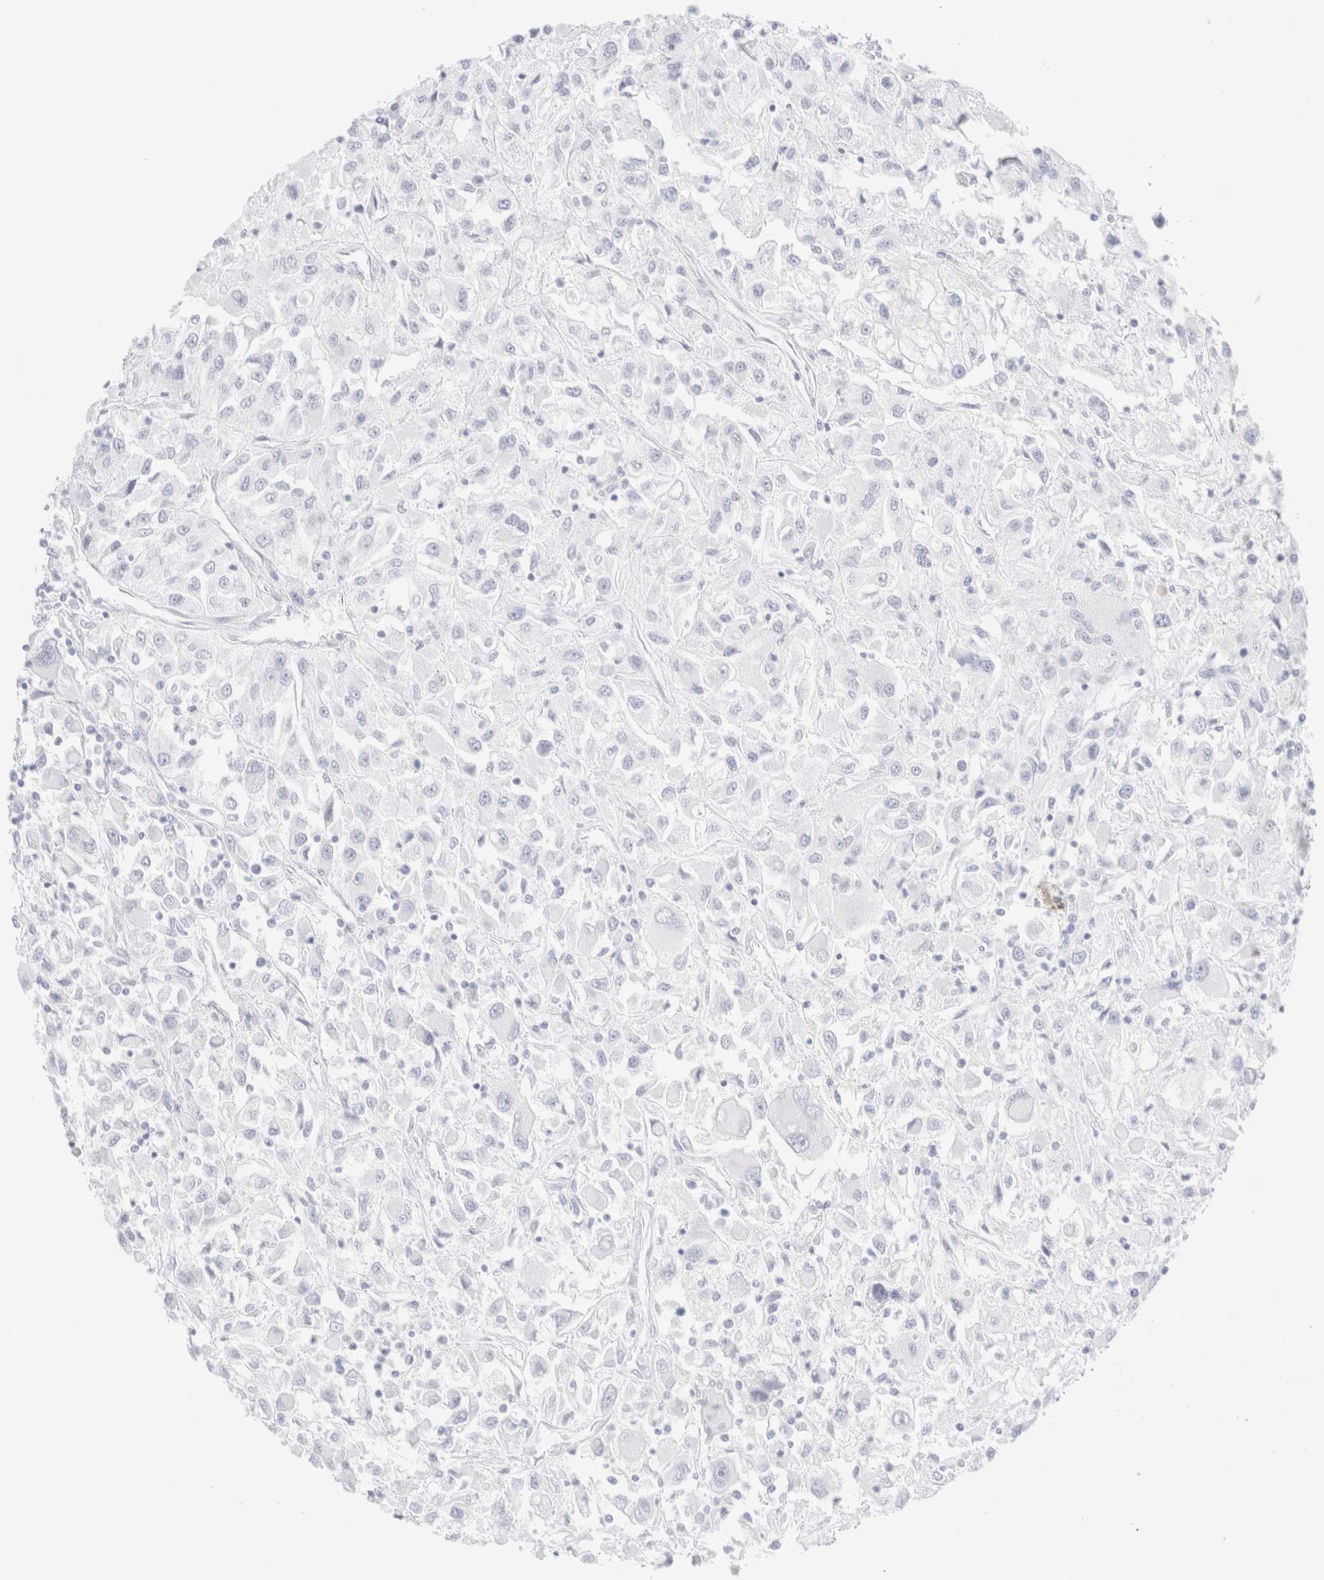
{"staining": {"intensity": "negative", "quantity": "none", "location": "none"}, "tissue": "renal cancer", "cell_type": "Tumor cells", "image_type": "cancer", "snomed": [{"axis": "morphology", "description": "Adenocarcinoma, NOS"}, {"axis": "topography", "description": "Kidney"}], "caption": "Histopathology image shows no protein staining in tumor cells of adenocarcinoma (renal) tissue.", "gene": "KRT15", "patient": {"sex": "female", "age": 52}}